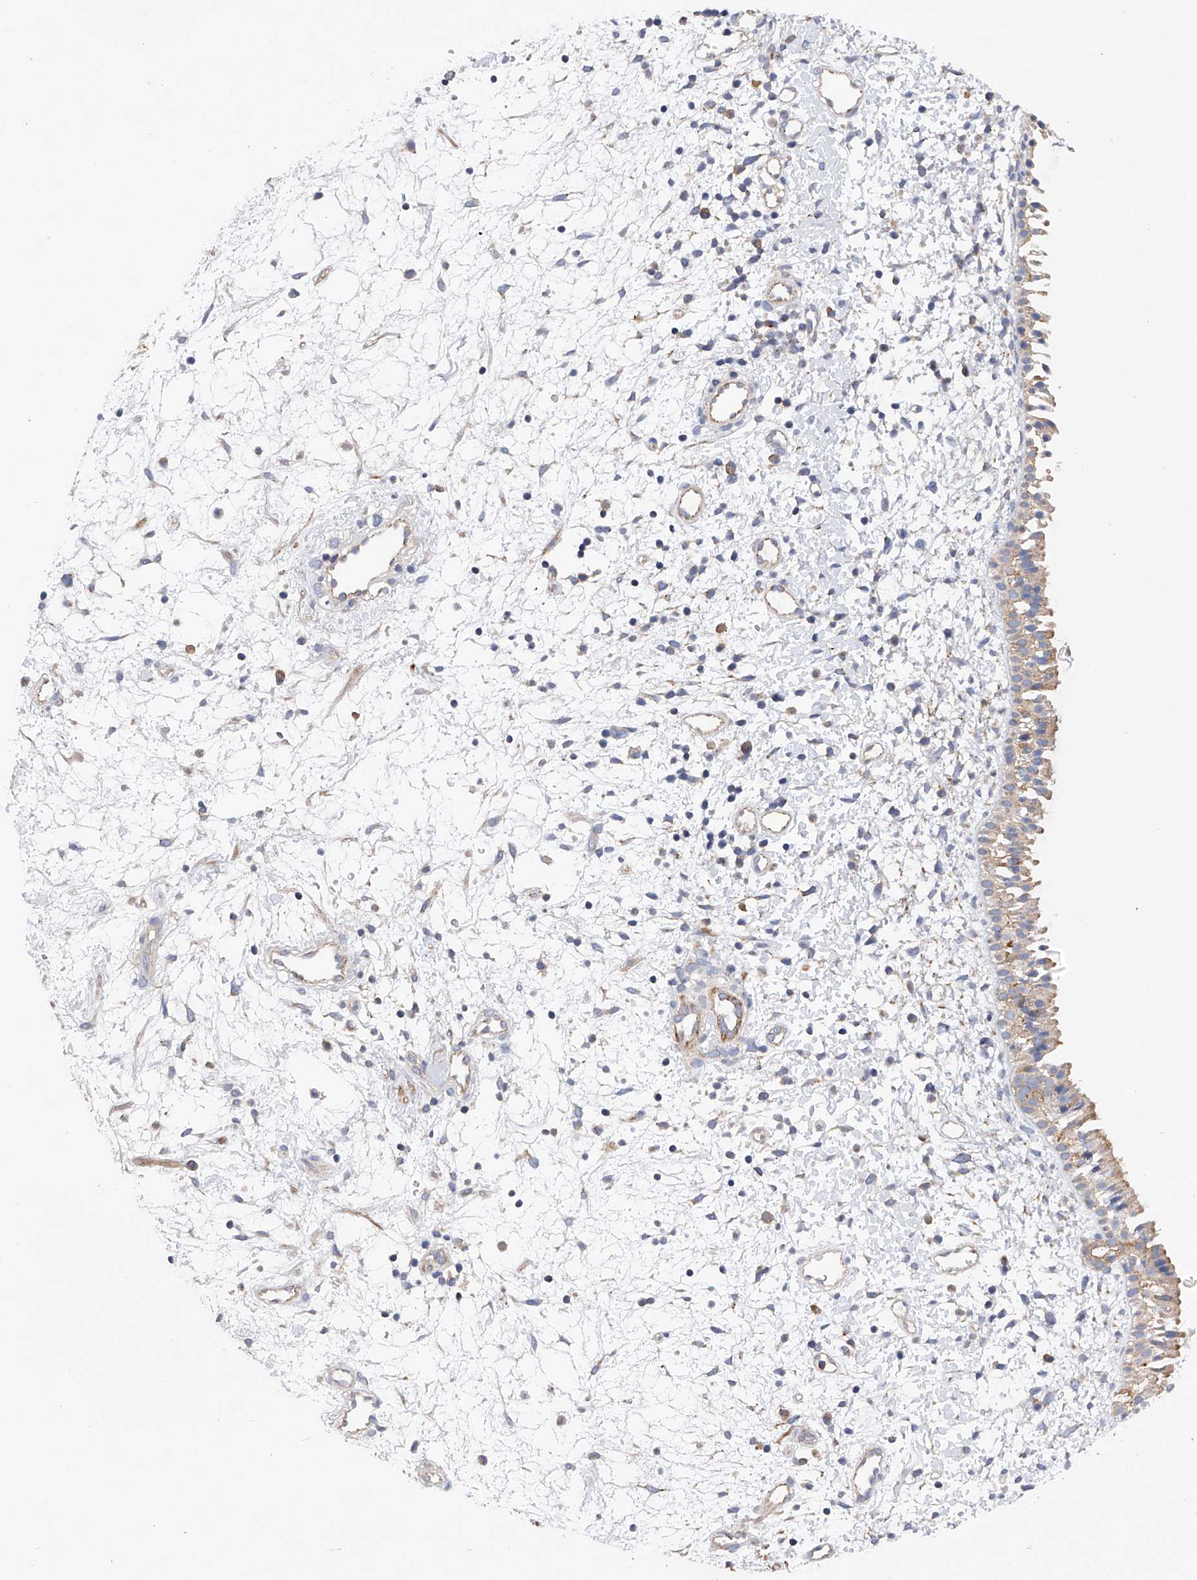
{"staining": {"intensity": "strong", "quantity": "<25%", "location": "cytoplasmic/membranous"}, "tissue": "nasopharynx", "cell_type": "Respiratory epithelial cells", "image_type": "normal", "snomed": [{"axis": "morphology", "description": "Normal tissue, NOS"}, {"axis": "topography", "description": "Nasopharynx"}], "caption": "High-magnification brightfield microscopy of normal nasopharynx stained with DAB (brown) and counterstained with hematoxylin (blue). respiratory epithelial cells exhibit strong cytoplasmic/membranous expression is appreciated in about<25% of cells.", "gene": "MLYCD", "patient": {"sex": "male", "age": 22}}